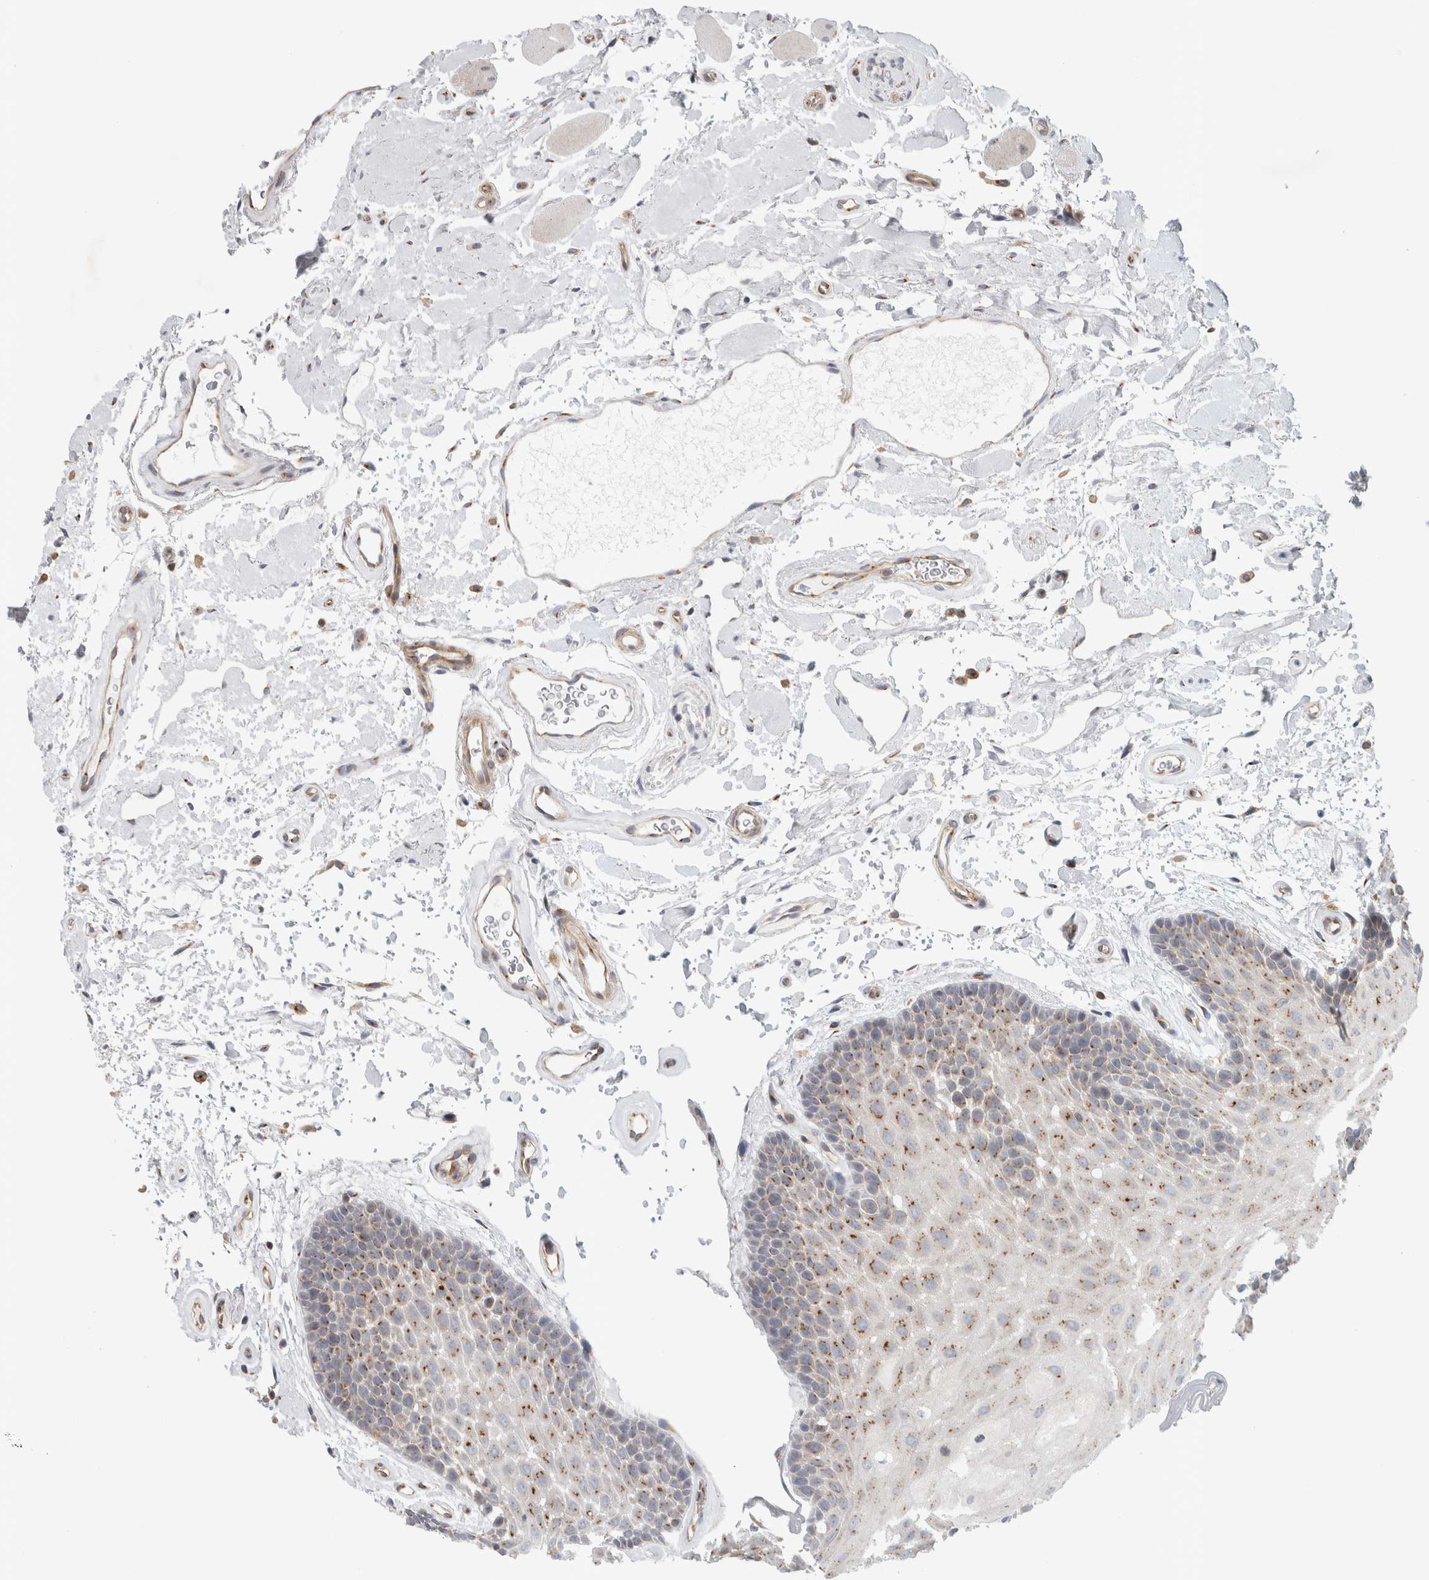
{"staining": {"intensity": "moderate", "quantity": "25%-75%", "location": "cytoplasmic/membranous"}, "tissue": "oral mucosa", "cell_type": "Squamous epithelial cells", "image_type": "normal", "snomed": [{"axis": "morphology", "description": "Normal tissue, NOS"}, {"axis": "topography", "description": "Oral tissue"}], "caption": "Moderate cytoplasmic/membranous staining is identified in about 25%-75% of squamous epithelial cells in normal oral mucosa.", "gene": "PEX6", "patient": {"sex": "male", "age": 62}}